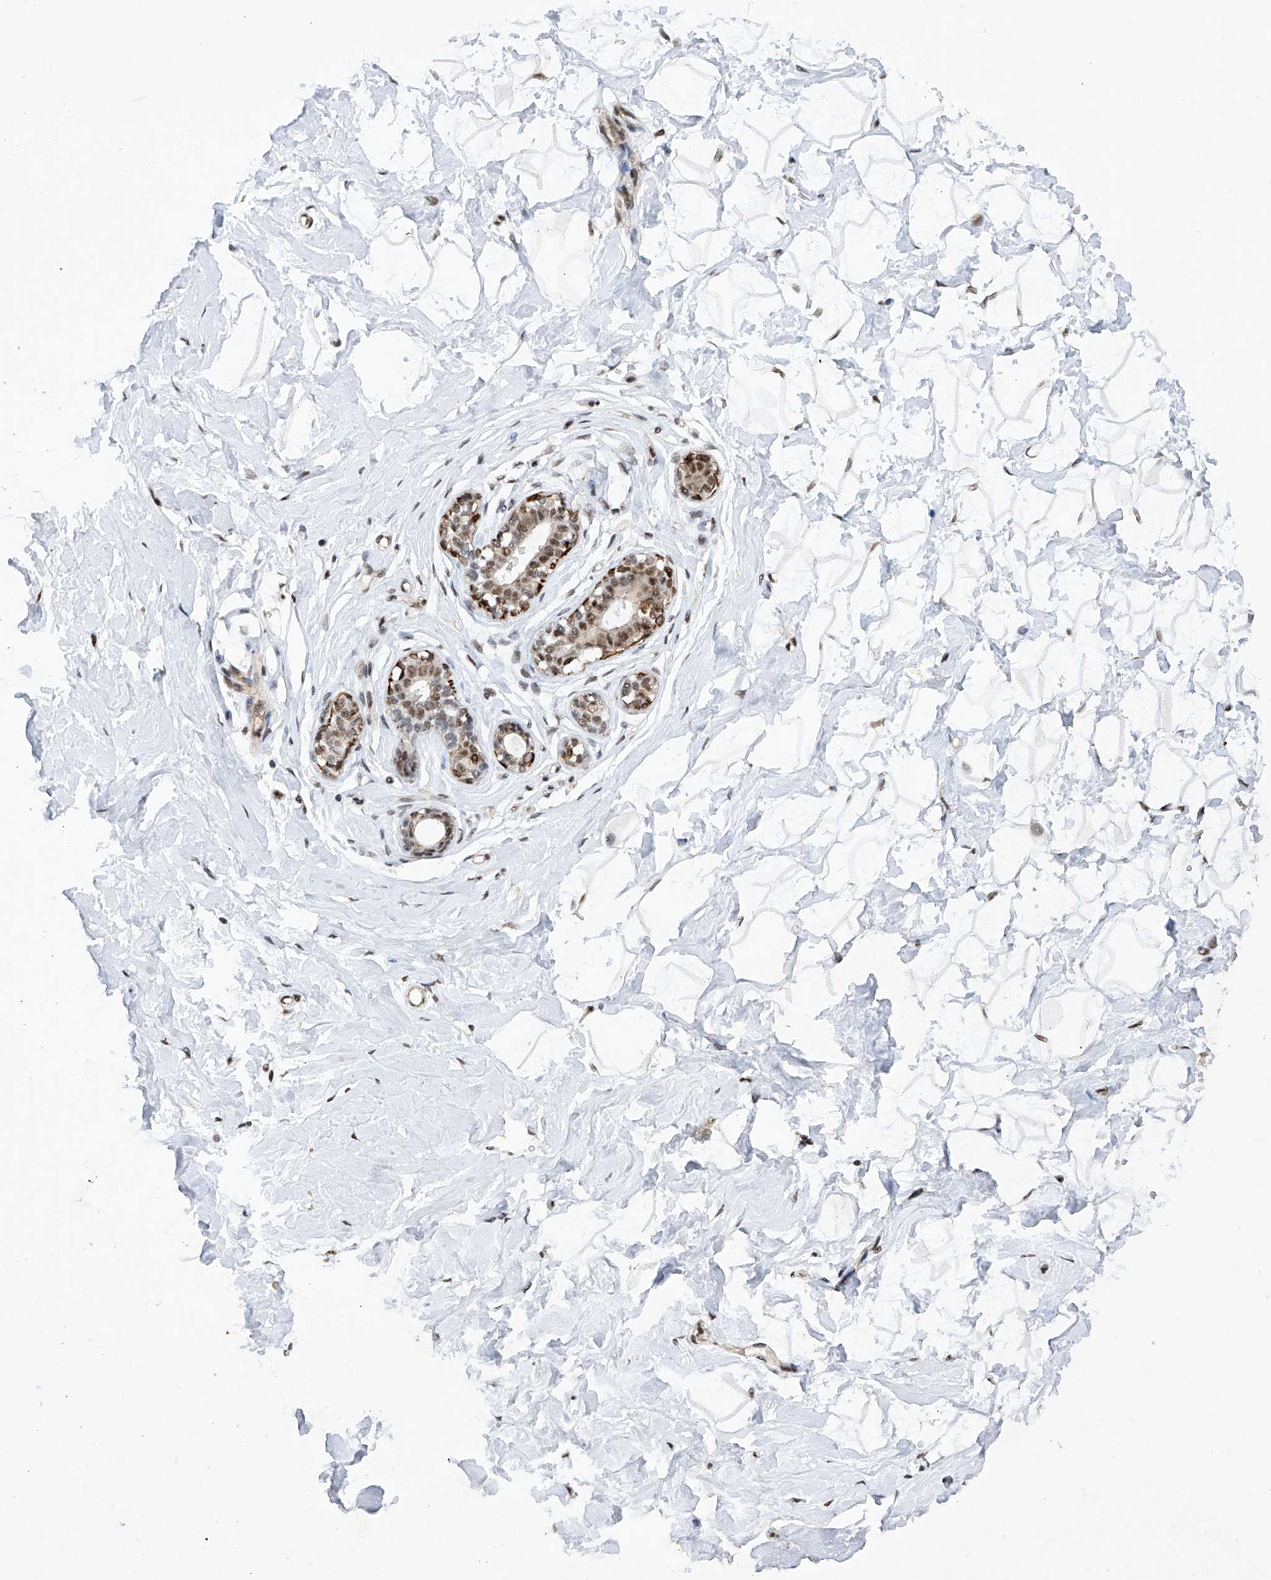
{"staining": {"intensity": "negative", "quantity": "none", "location": "none"}, "tissue": "breast", "cell_type": "Adipocytes", "image_type": "normal", "snomed": [{"axis": "morphology", "description": "Normal tissue, NOS"}, {"axis": "morphology", "description": "Adenoma, NOS"}, {"axis": "topography", "description": "Breast"}], "caption": "IHC photomicrograph of benign breast: breast stained with DAB (3,3'-diaminobenzidine) displays no significant protein expression in adipocytes.", "gene": "NFATC4", "patient": {"sex": "female", "age": 23}}